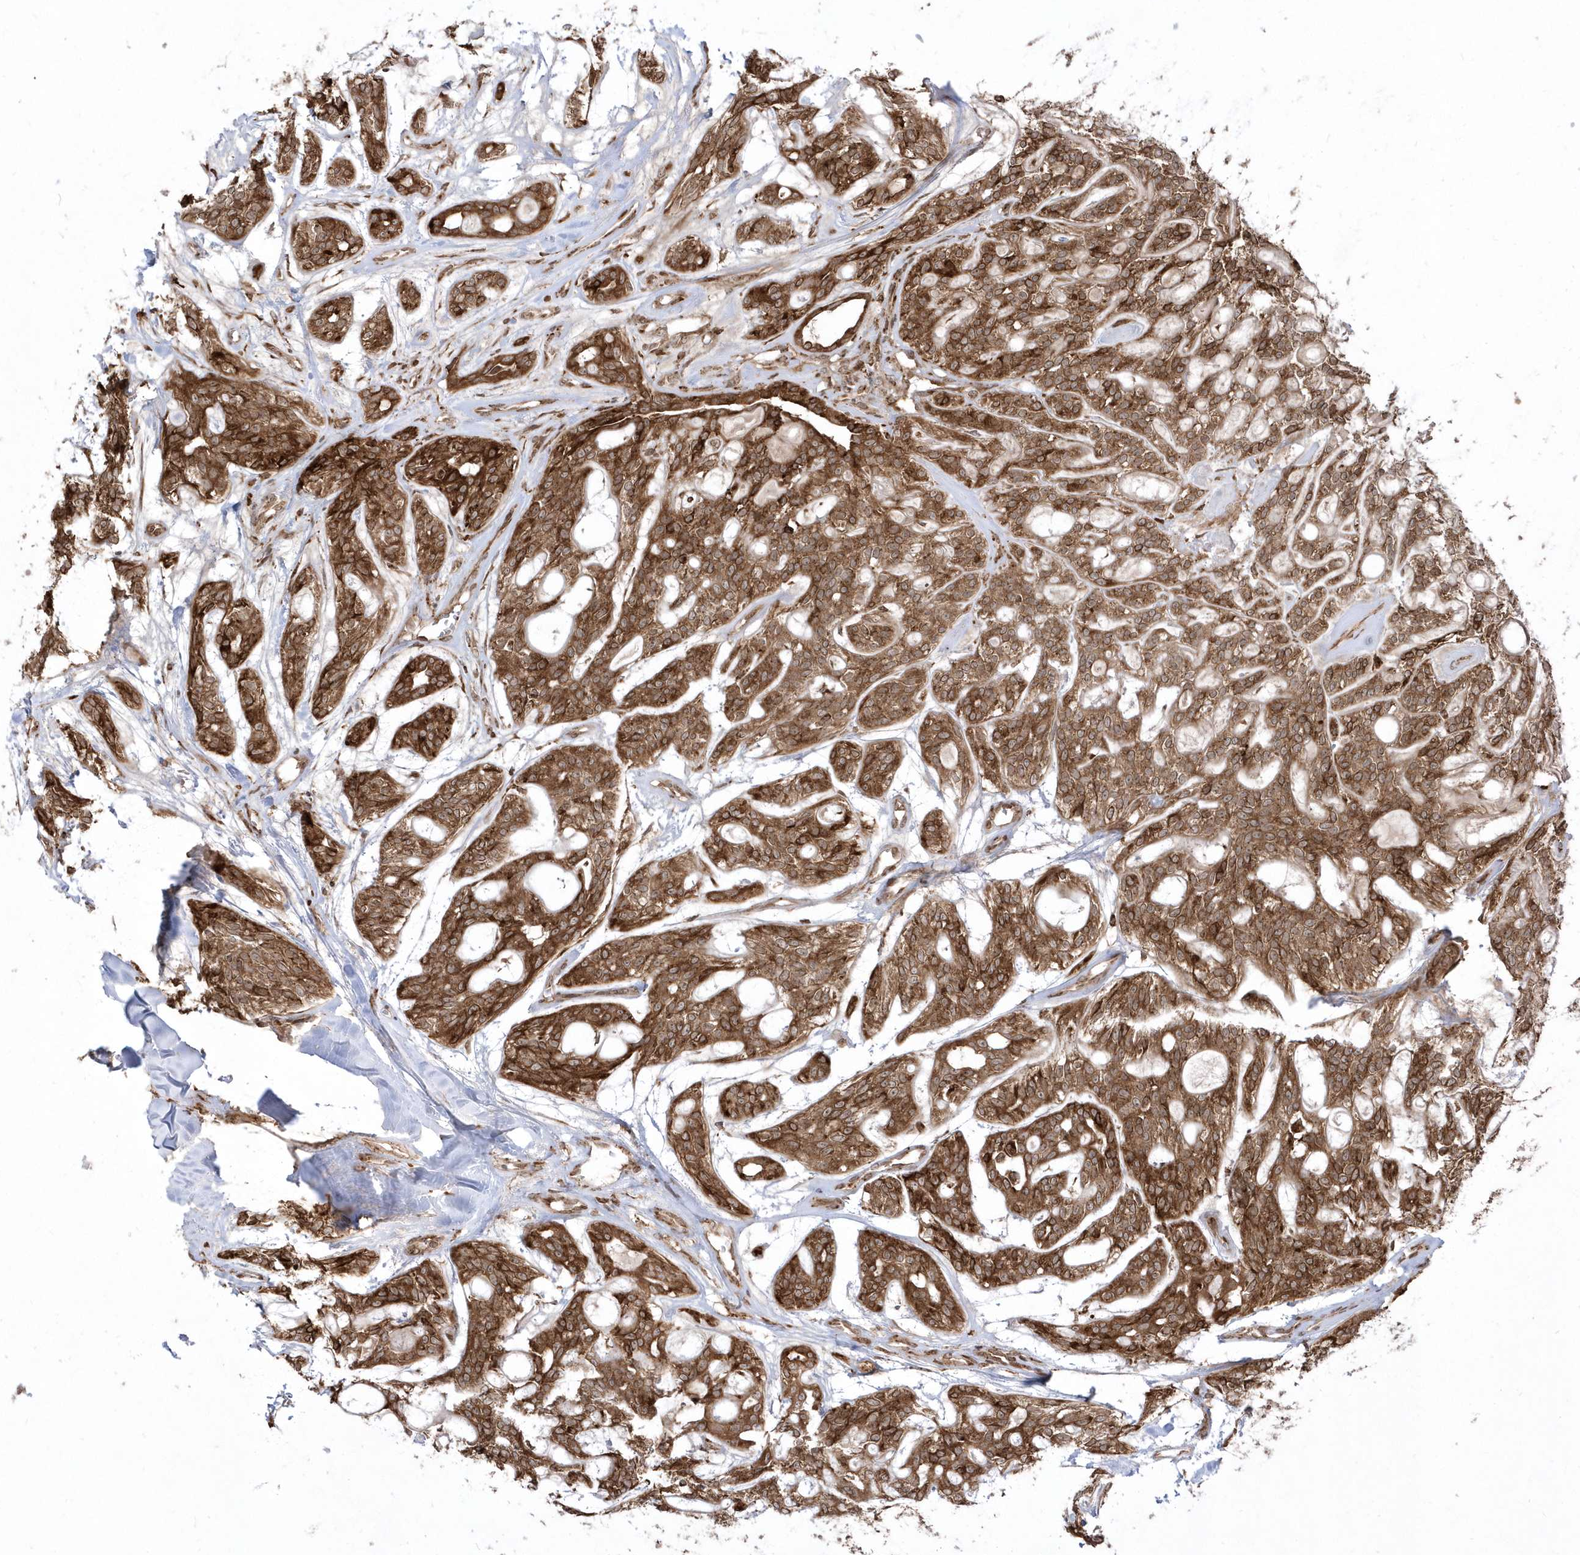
{"staining": {"intensity": "moderate", "quantity": ">75%", "location": "cytoplasmic/membranous,nuclear"}, "tissue": "head and neck cancer", "cell_type": "Tumor cells", "image_type": "cancer", "snomed": [{"axis": "morphology", "description": "Adenocarcinoma, NOS"}, {"axis": "topography", "description": "Head-Neck"}], "caption": "Immunohistochemistry photomicrograph of human head and neck cancer stained for a protein (brown), which displays medium levels of moderate cytoplasmic/membranous and nuclear staining in about >75% of tumor cells.", "gene": "EPC2", "patient": {"sex": "male", "age": 66}}